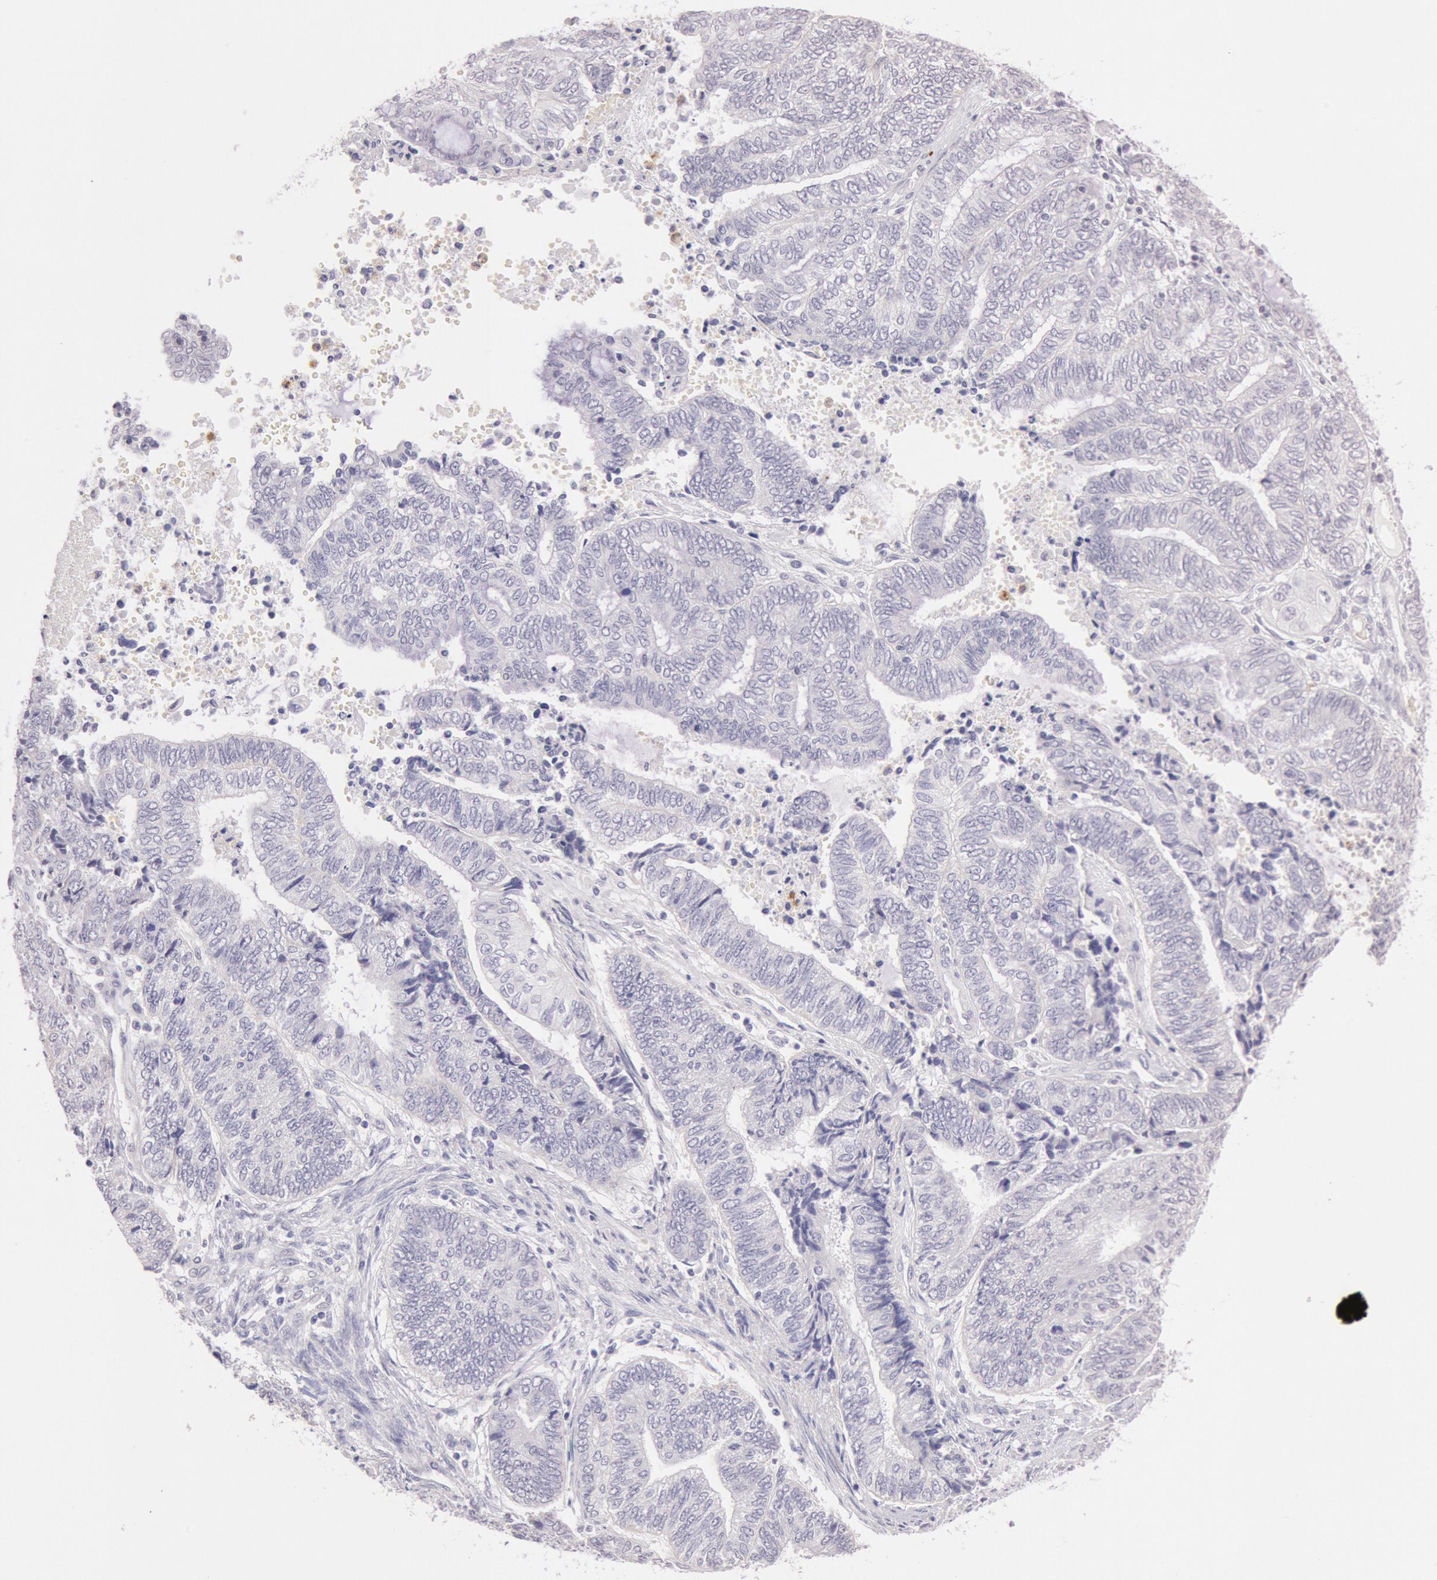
{"staining": {"intensity": "negative", "quantity": "none", "location": "none"}, "tissue": "endometrial cancer", "cell_type": "Tumor cells", "image_type": "cancer", "snomed": [{"axis": "morphology", "description": "Adenocarcinoma, NOS"}, {"axis": "topography", "description": "Uterus"}, {"axis": "topography", "description": "Endometrium"}], "caption": "Tumor cells show no significant protein positivity in adenocarcinoma (endometrial).", "gene": "KDM6A", "patient": {"sex": "female", "age": 70}}